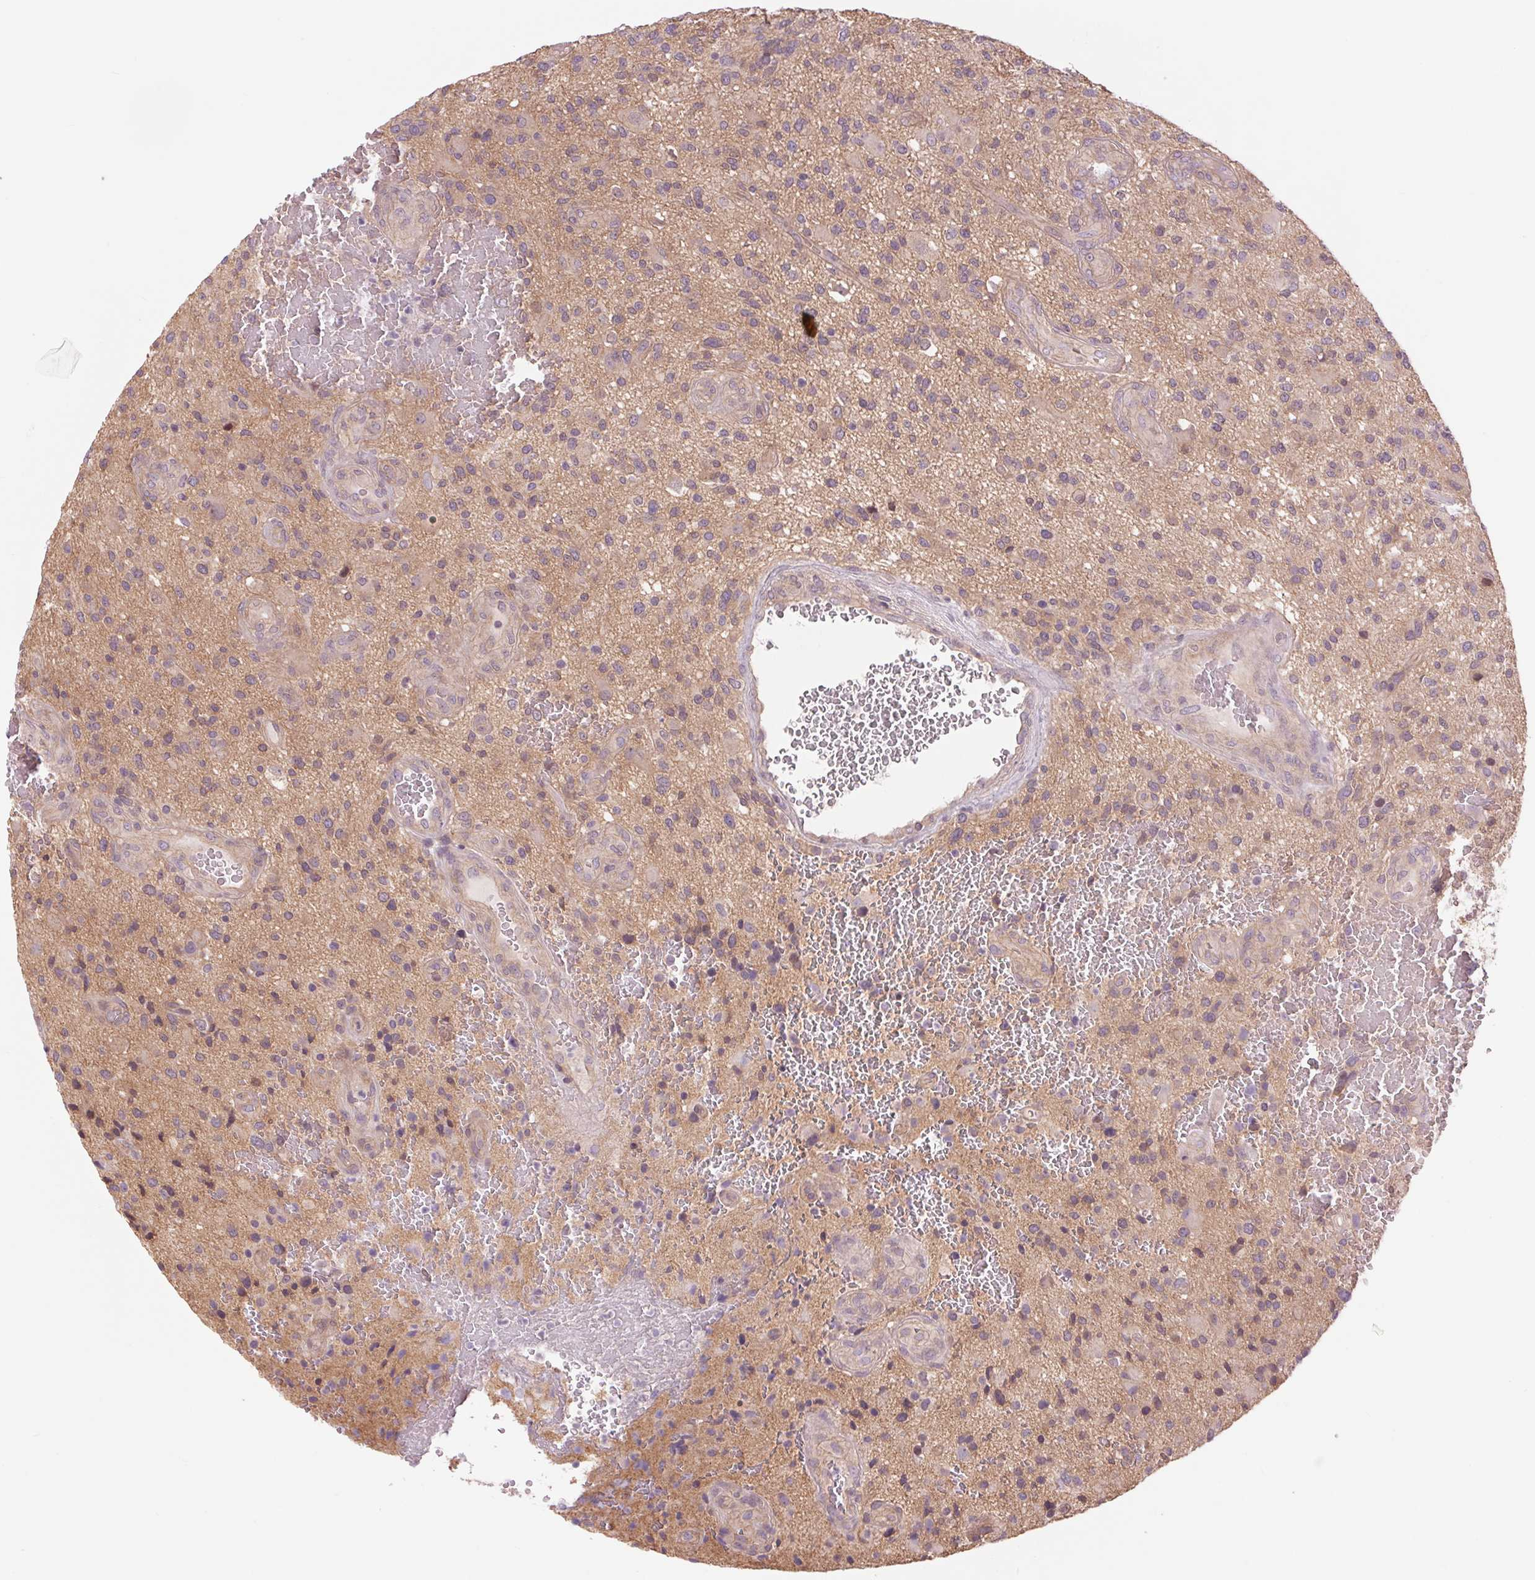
{"staining": {"intensity": "negative", "quantity": "none", "location": "none"}, "tissue": "glioma", "cell_type": "Tumor cells", "image_type": "cancer", "snomed": [{"axis": "morphology", "description": "Glioma, malignant, High grade"}, {"axis": "topography", "description": "Brain"}], "caption": "Human malignant high-grade glioma stained for a protein using immunohistochemistry (IHC) displays no staining in tumor cells.", "gene": "SH3RF2", "patient": {"sex": "male", "age": 47}}